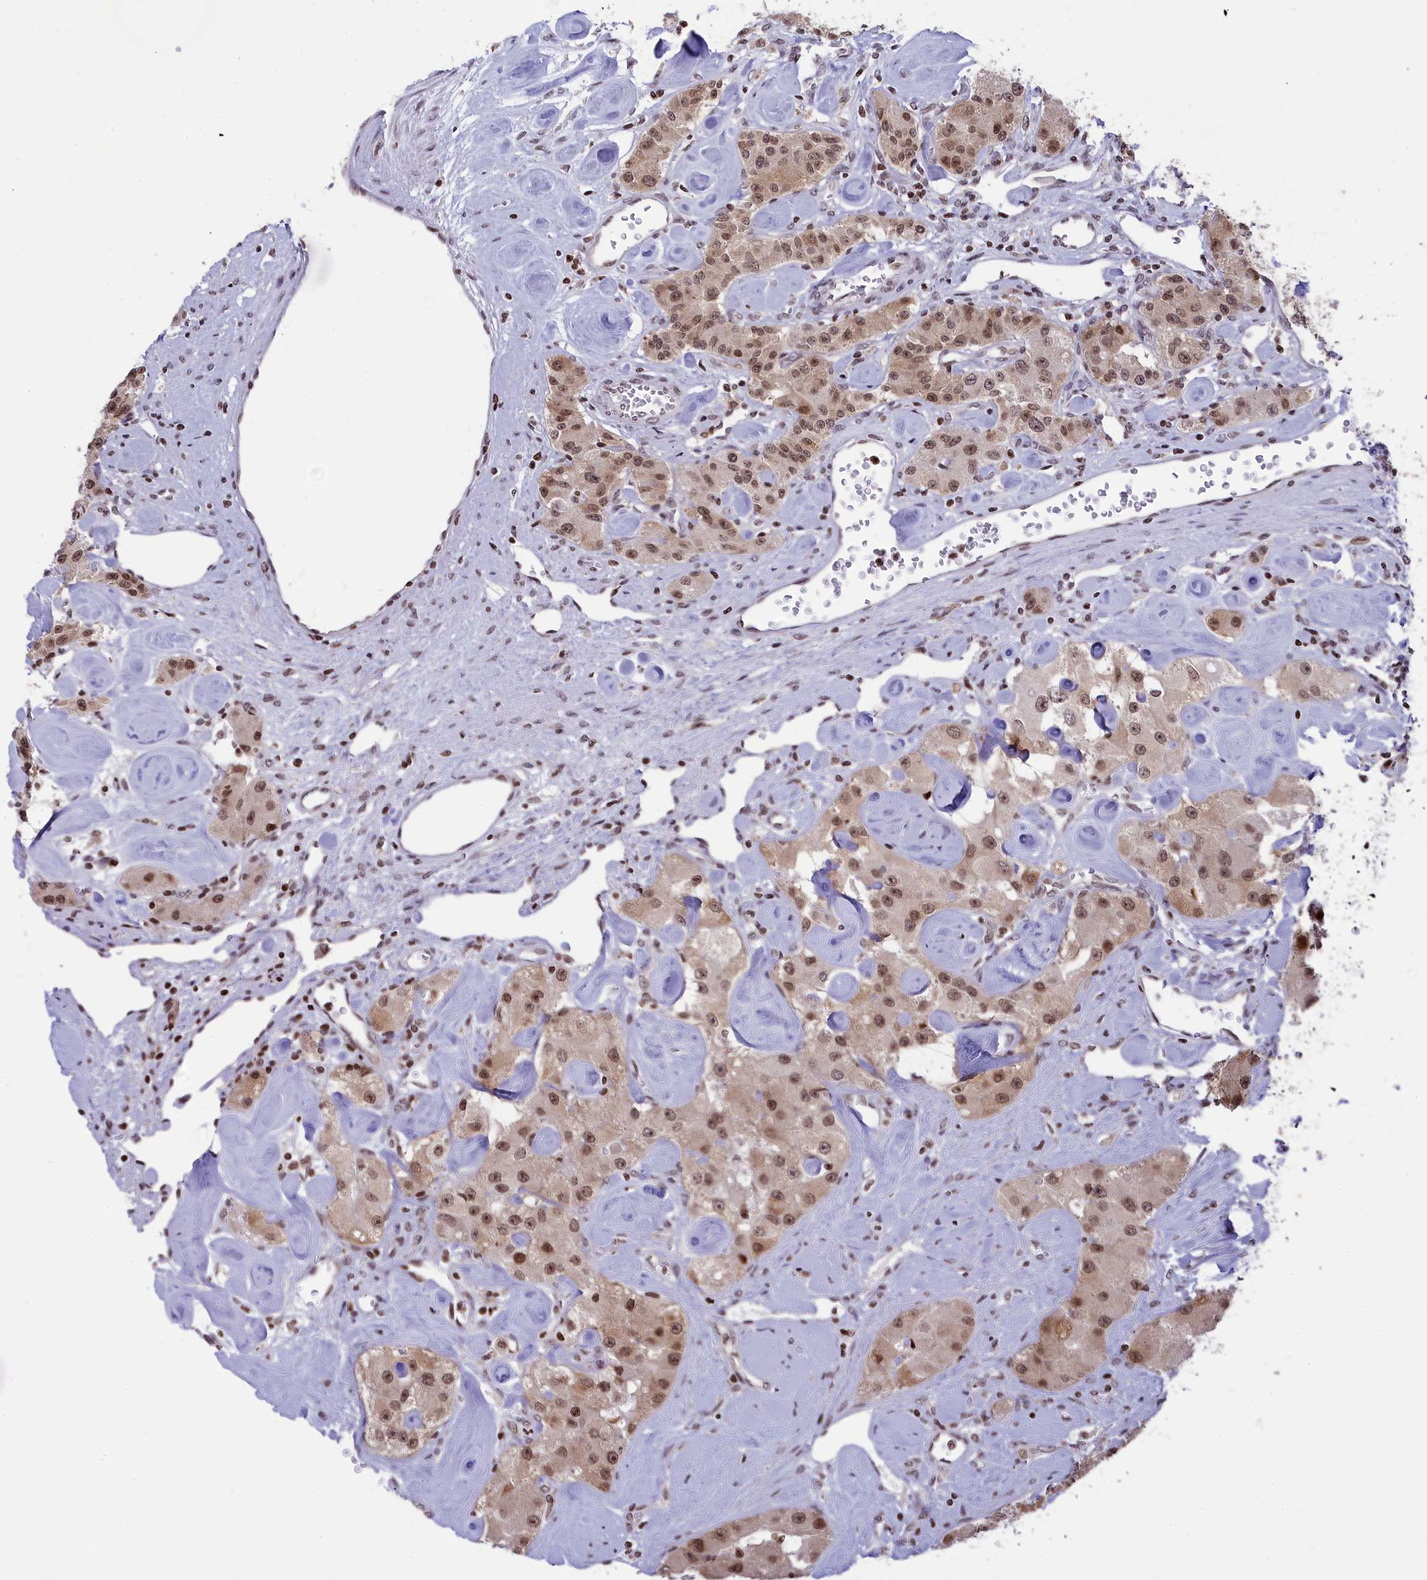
{"staining": {"intensity": "moderate", "quantity": ">75%", "location": "nuclear"}, "tissue": "carcinoid", "cell_type": "Tumor cells", "image_type": "cancer", "snomed": [{"axis": "morphology", "description": "Carcinoid, malignant, NOS"}, {"axis": "topography", "description": "Pancreas"}], "caption": "Brown immunohistochemical staining in human malignant carcinoid reveals moderate nuclear staining in approximately >75% of tumor cells.", "gene": "TET2", "patient": {"sex": "male", "age": 41}}